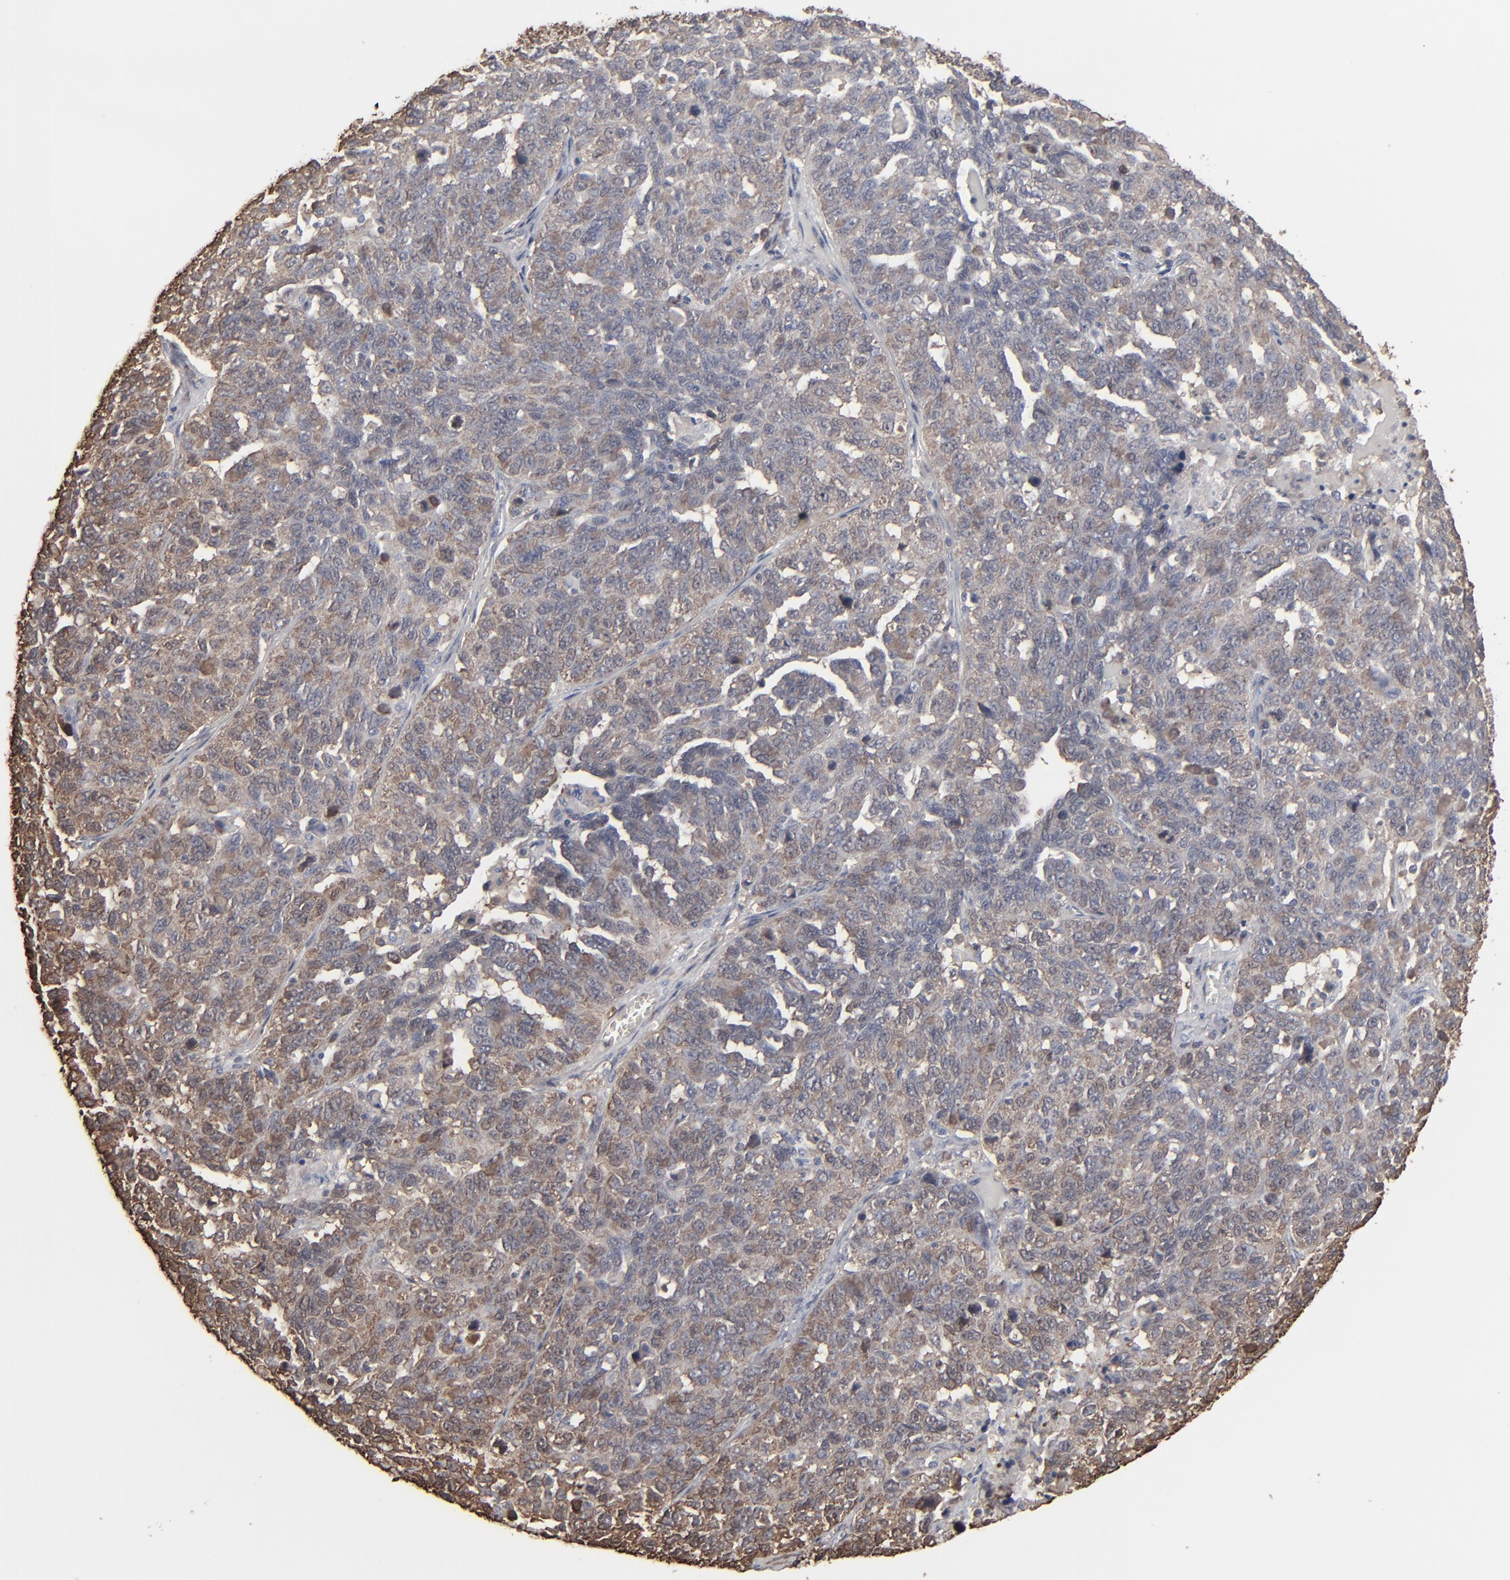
{"staining": {"intensity": "weak", "quantity": ">75%", "location": "cytoplasmic/membranous"}, "tissue": "ovarian cancer", "cell_type": "Tumor cells", "image_type": "cancer", "snomed": [{"axis": "morphology", "description": "Cystadenocarcinoma, serous, NOS"}, {"axis": "topography", "description": "Ovary"}], "caption": "Protein expression analysis of ovarian cancer (serous cystadenocarcinoma) demonstrates weak cytoplasmic/membranous staining in approximately >75% of tumor cells.", "gene": "NME1-NME2", "patient": {"sex": "female", "age": 71}}